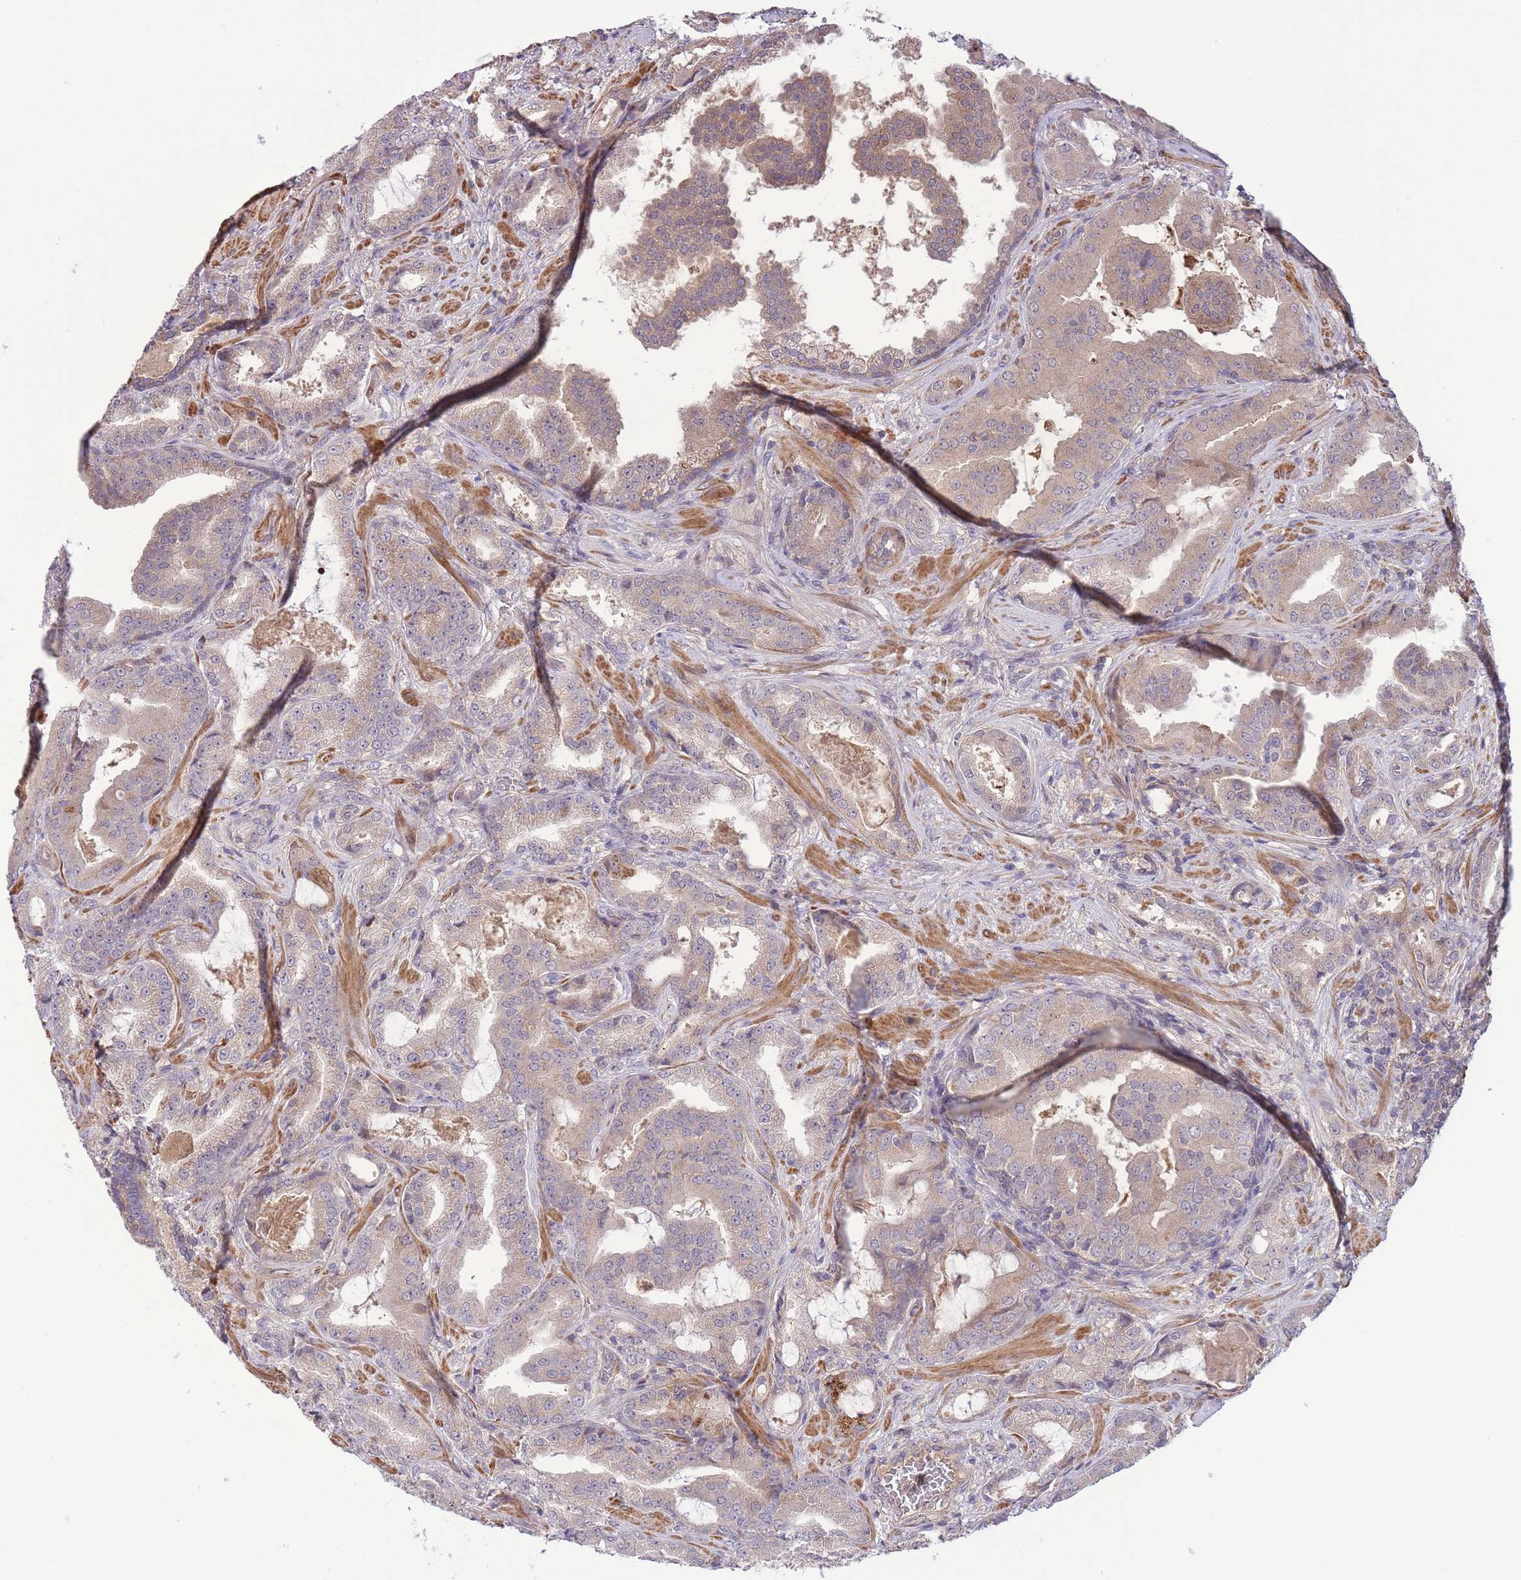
{"staining": {"intensity": "weak", "quantity": "<25%", "location": "cytoplasmic/membranous"}, "tissue": "prostate cancer", "cell_type": "Tumor cells", "image_type": "cancer", "snomed": [{"axis": "morphology", "description": "Adenocarcinoma, High grade"}, {"axis": "topography", "description": "Prostate"}], "caption": "This is a micrograph of IHC staining of prostate cancer (adenocarcinoma (high-grade)), which shows no positivity in tumor cells.", "gene": "ZNF304", "patient": {"sex": "male", "age": 68}}